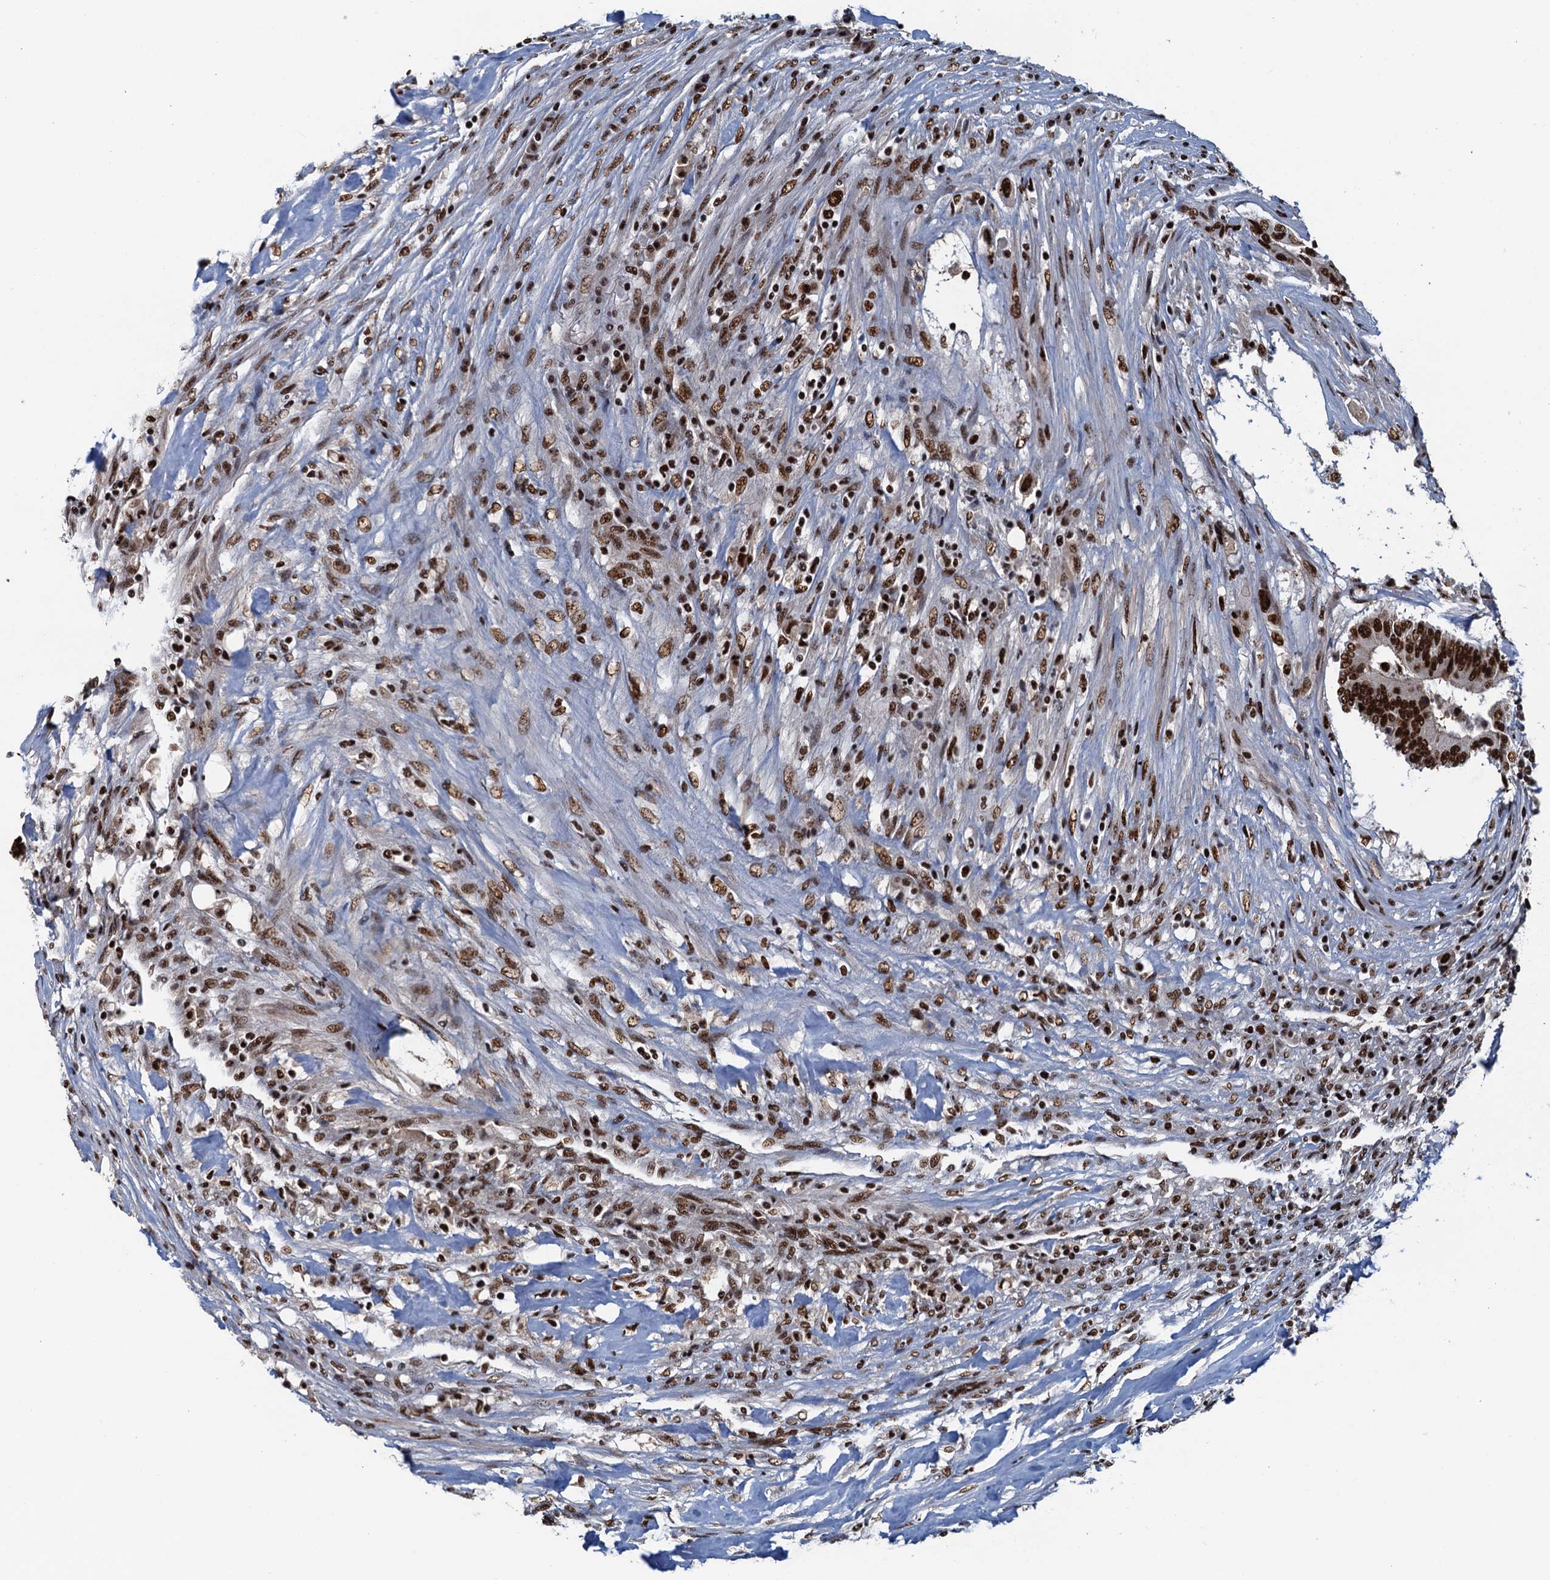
{"staining": {"intensity": "strong", "quantity": ">75%", "location": "nuclear"}, "tissue": "colorectal cancer", "cell_type": "Tumor cells", "image_type": "cancer", "snomed": [{"axis": "morphology", "description": "Adenocarcinoma, NOS"}, {"axis": "topography", "description": "Colon"}], "caption": "A histopathology image of colorectal cancer stained for a protein reveals strong nuclear brown staining in tumor cells. (Brightfield microscopy of DAB IHC at high magnification).", "gene": "ZC3H18", "patient": {"sex": "male", "age": 83}}